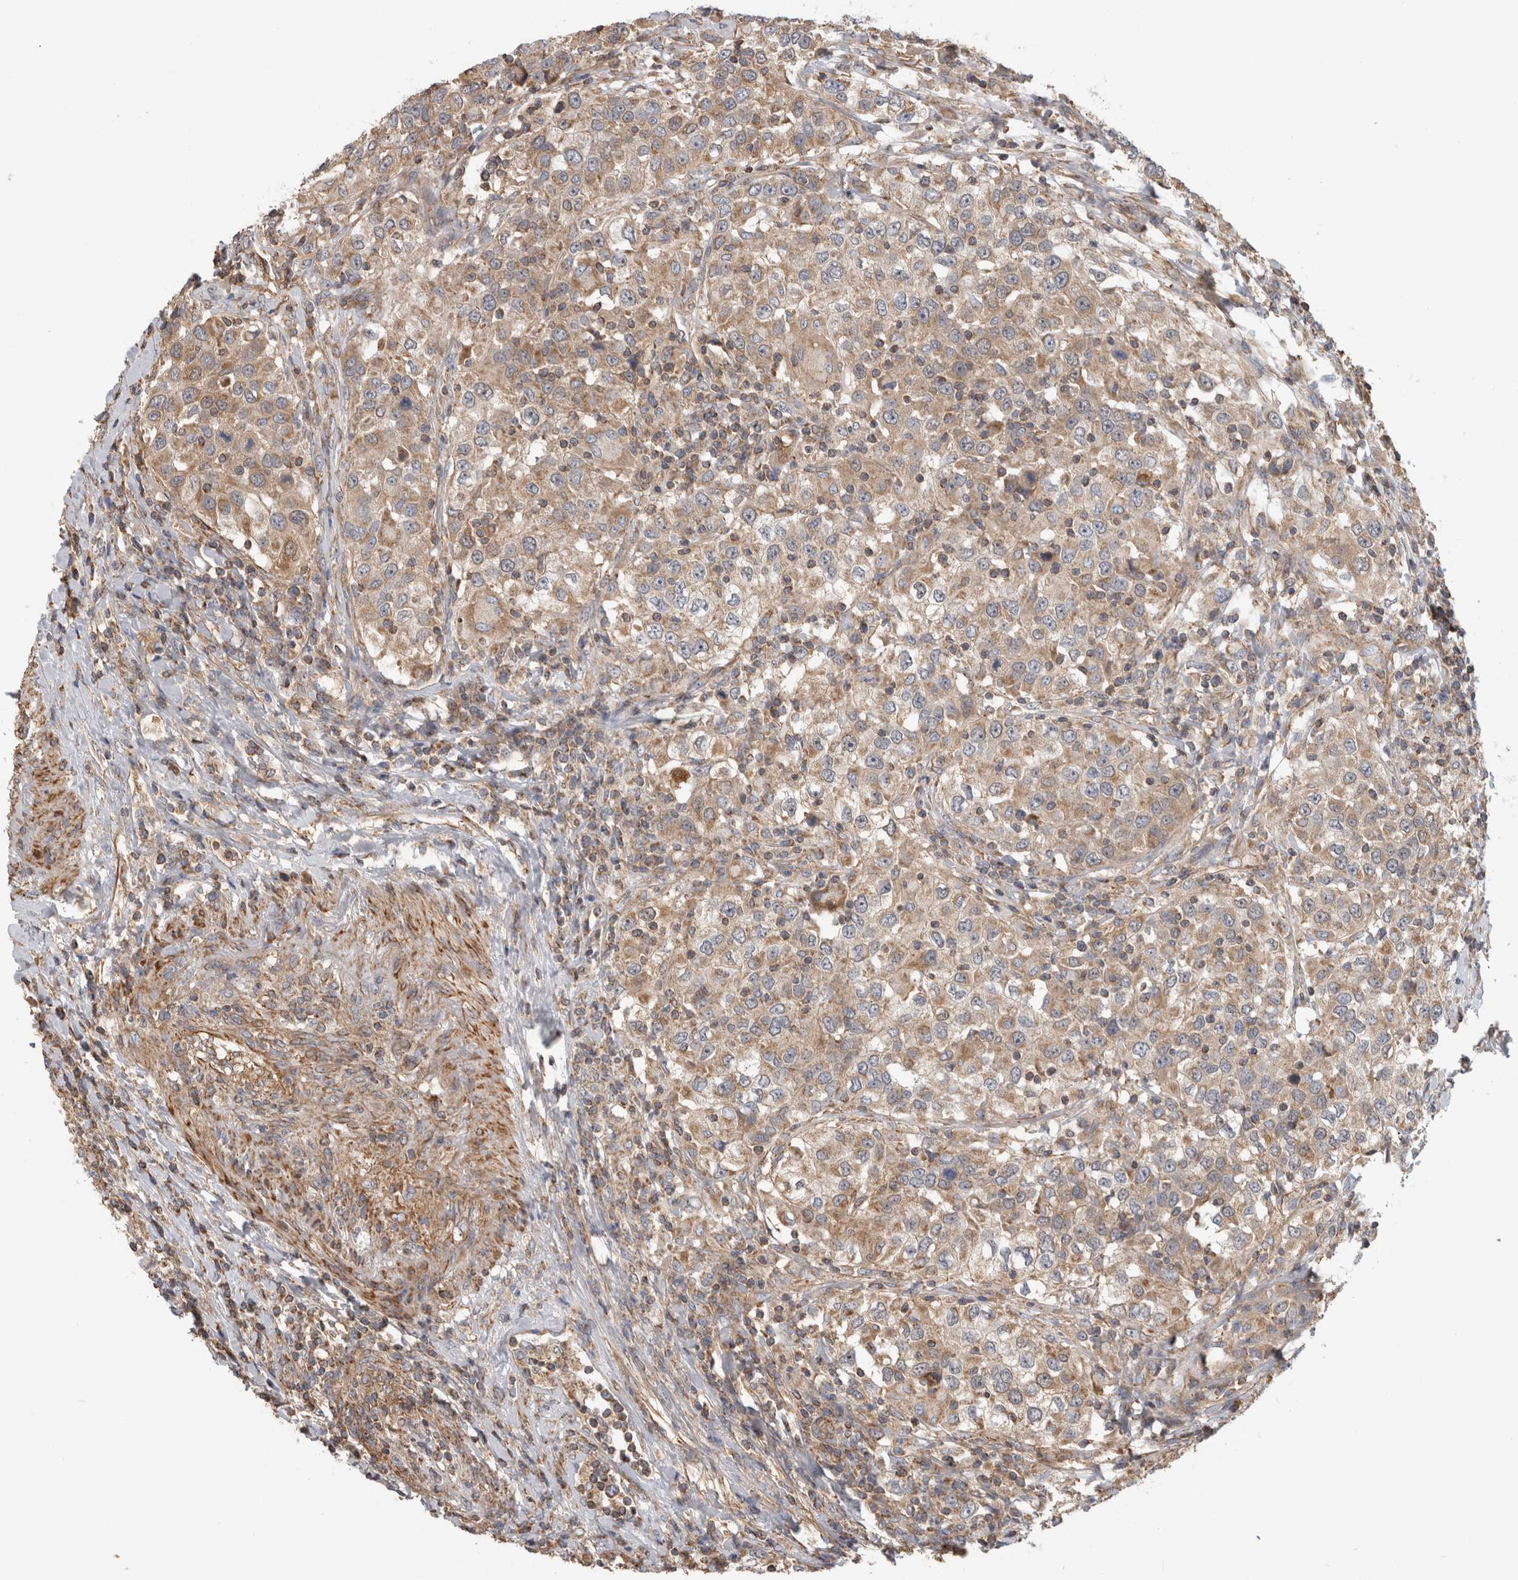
{"staining": {"intensity": "weak", "quantity": ">75%", "location": "cytoplasmic/membranous"}, "tissue": "urothelial cancer", "cell_type": "Tumor cells", "image_type": "cancer", "snomed": [{"axis": "morphology", "description": "Urothelial carcinoma, High grade"}, {"axis": "topography", "description": "Urinary bladder"}], "caption": "Protein staining of urothelial carcinoma (high-grade) tissue demonstrates weak cytoplasmic/membranous staining in approximately >75% of tumor cells.", "gene": "SFXN2", "patient": {"sex": "female", "age": 80}}